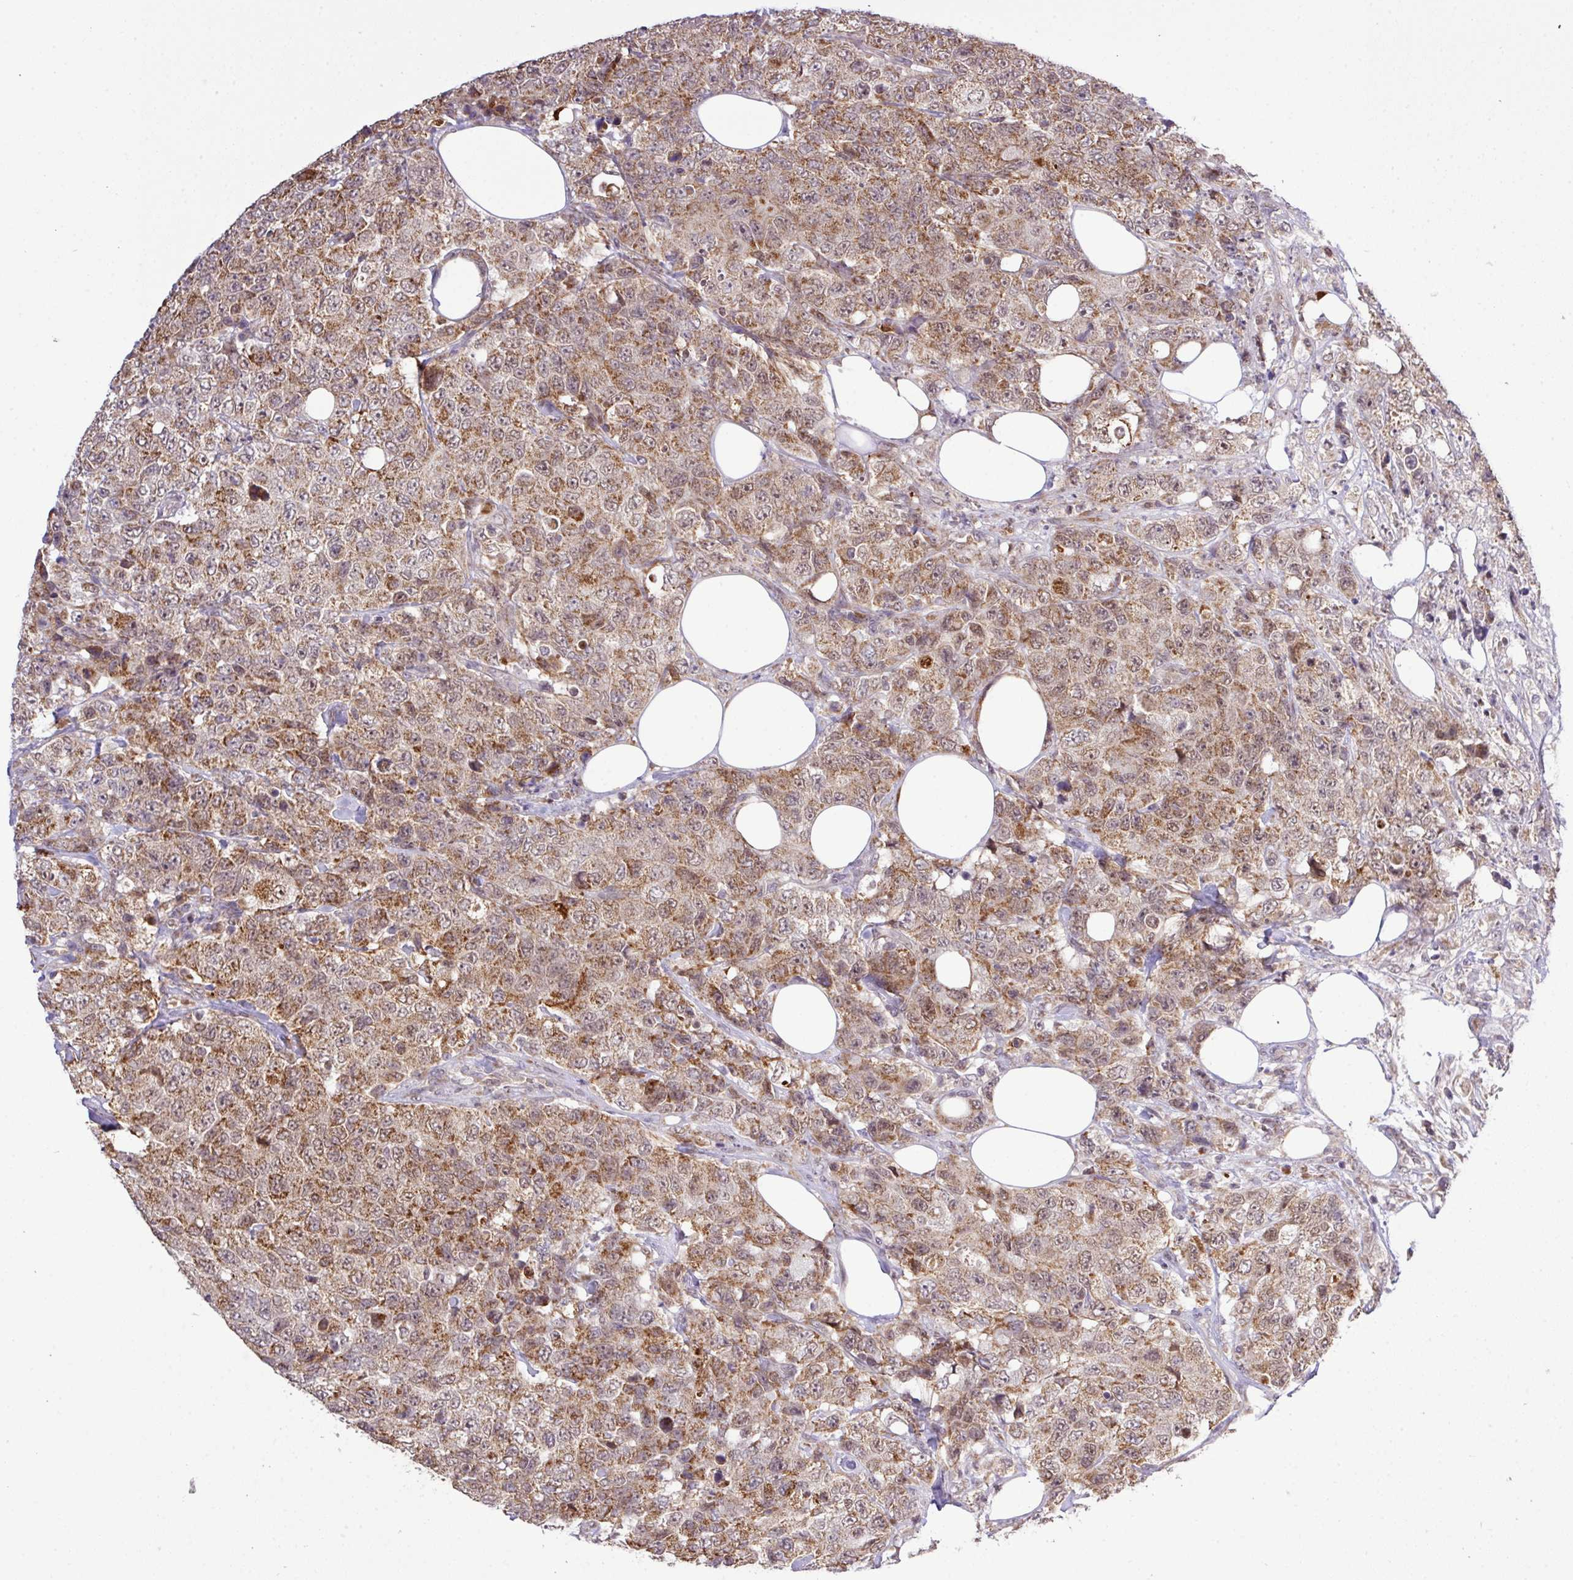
{"staining": {"intensity": "moderate", "quantity": ">75%", "location": "cytoplasmic/membranous,nuclear"}, "tissue": "urothelial cancer", "cell_type": "Tumor cells", "image_type": "cancer", "snomed": [{"axis": "morphology", "description": "Urothelial carcinoma, High grade"}, {"axis": "topography", "description": "Urinary bladder"}], "caption": "Approximately >75% of tumor cells in high-grade urothelial carcinoma exhibit moderate cytoplasmic/membranous and nuclear protein expression as visualized by brown immunohistochemical staining.", "gene": "SMCO4", "patient": {"sex": "female", "age": 78}}